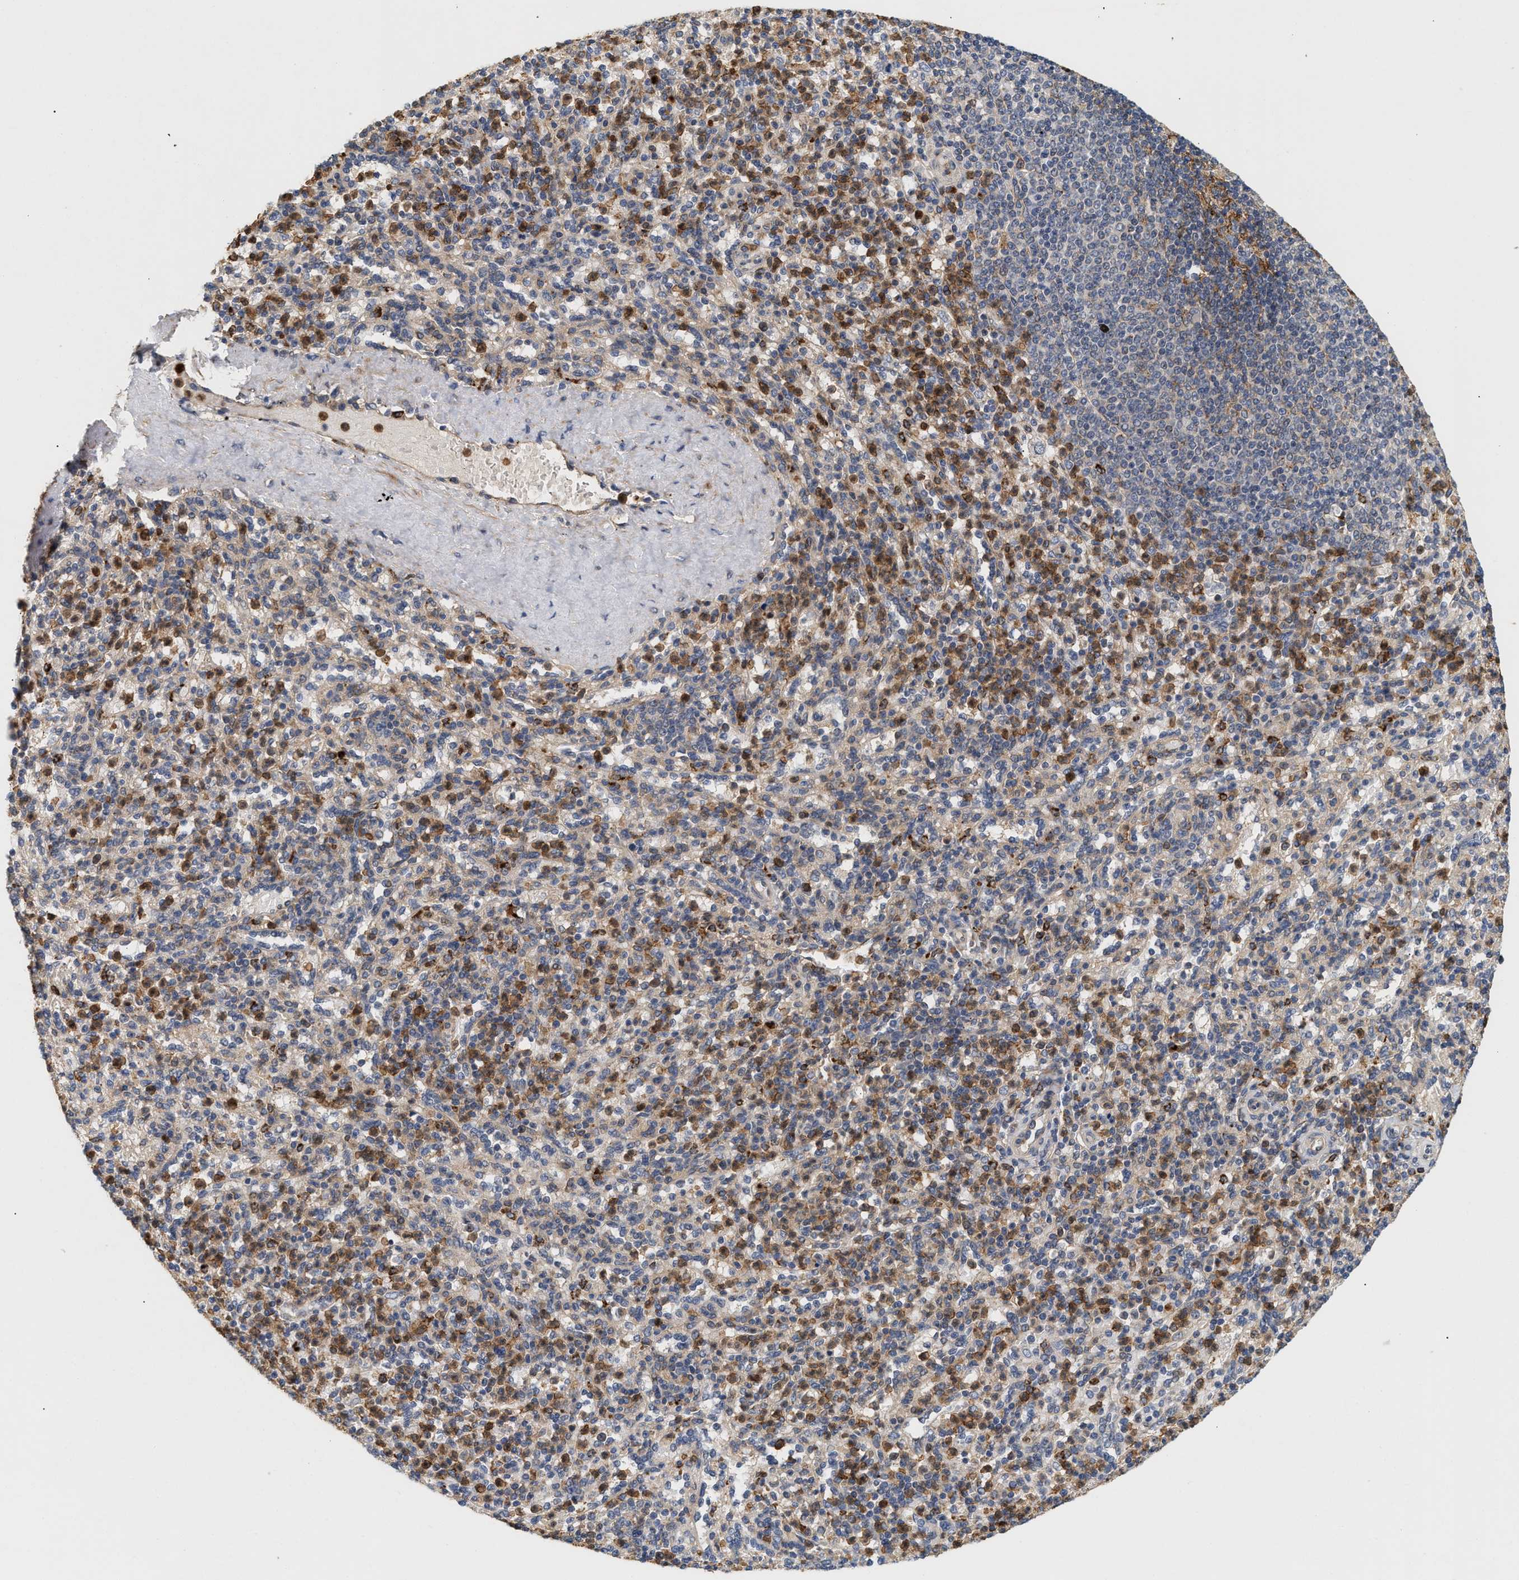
{"staining": {"intensity": "moderate", "quantity": "25%-75%", "location": "cytoplasmic/membranous"}, "tissue": "spleen", "cell_type": "Cells in red pulp", "image_type": "normal", "snomed": [{"axis": "morphology", "description": "Normal tissue, NOS"}, {"axis": "topography", "description": "Spleen"}], "caption": "Moderate cytoplasmic/membranous expression is appreciated in about 25%-75% of cells in red pulp in normal spleen. The protein of interest is shown in brown color, while the nuclei are stained blue.", "gene": "PLCD1", "patient": {"sex": "male", "age": 36}}